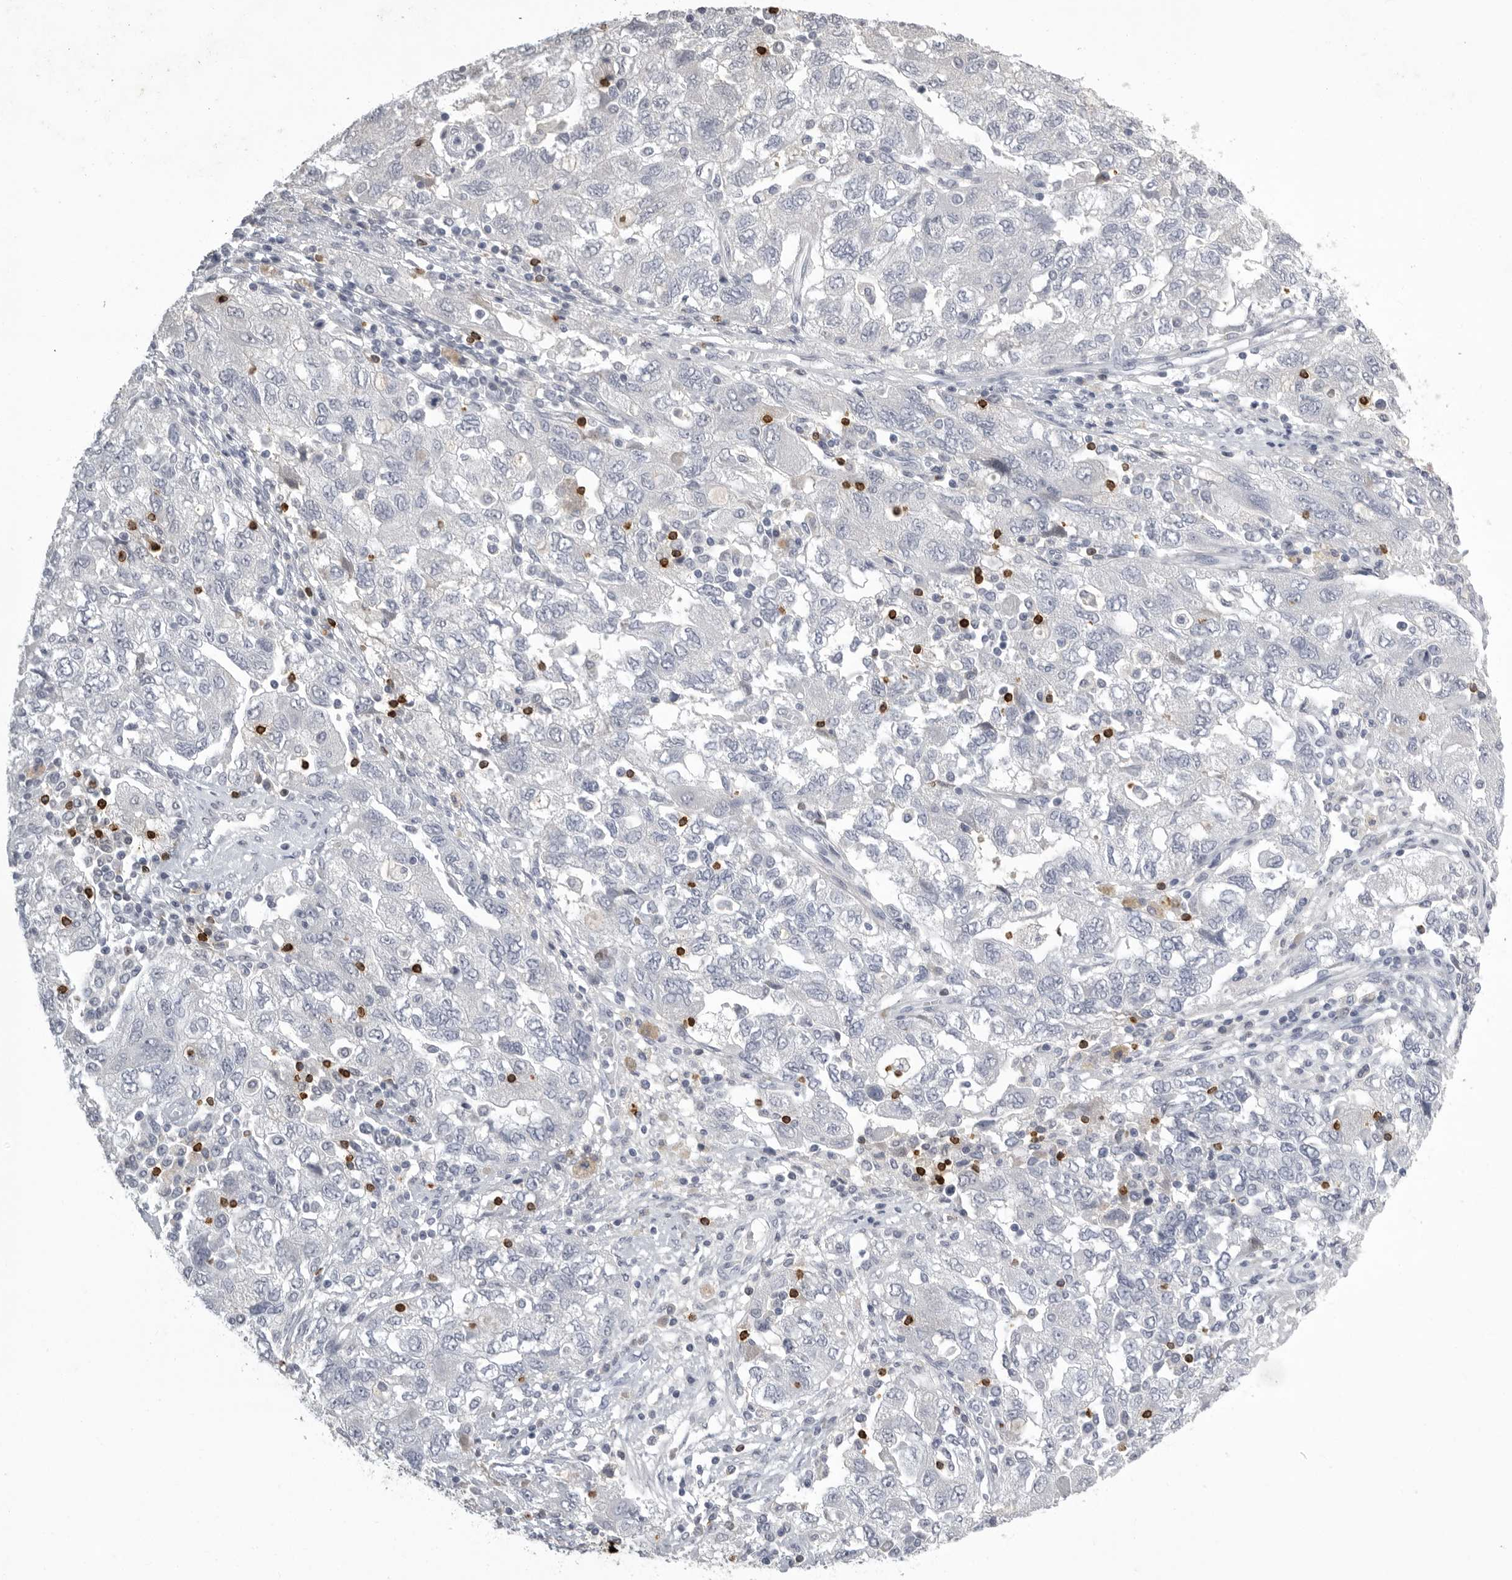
{"staining": {"intensity": "negative", "quantity": "none", "location": "none"}, "tissue": "ovarian cancer", "cell_type": "Tumor cells", "image_type": "cancer", "snomed": [{"axis": "morphology", "description": "Carcinoma, NOS"}, {"axis": "morphology", "description": "Cystadenocarcinoma, serous, NOS"}, {"axis": "topography", "description": "Ovary"}], "caption": "IHC micrograph of neoplastic tissue: human ovarian carcinoma stained with DAB demonstrates no significant protein staining in tumor cells.", "gene": "GNLY", "patient": {"sex": "female", "age": 69}}